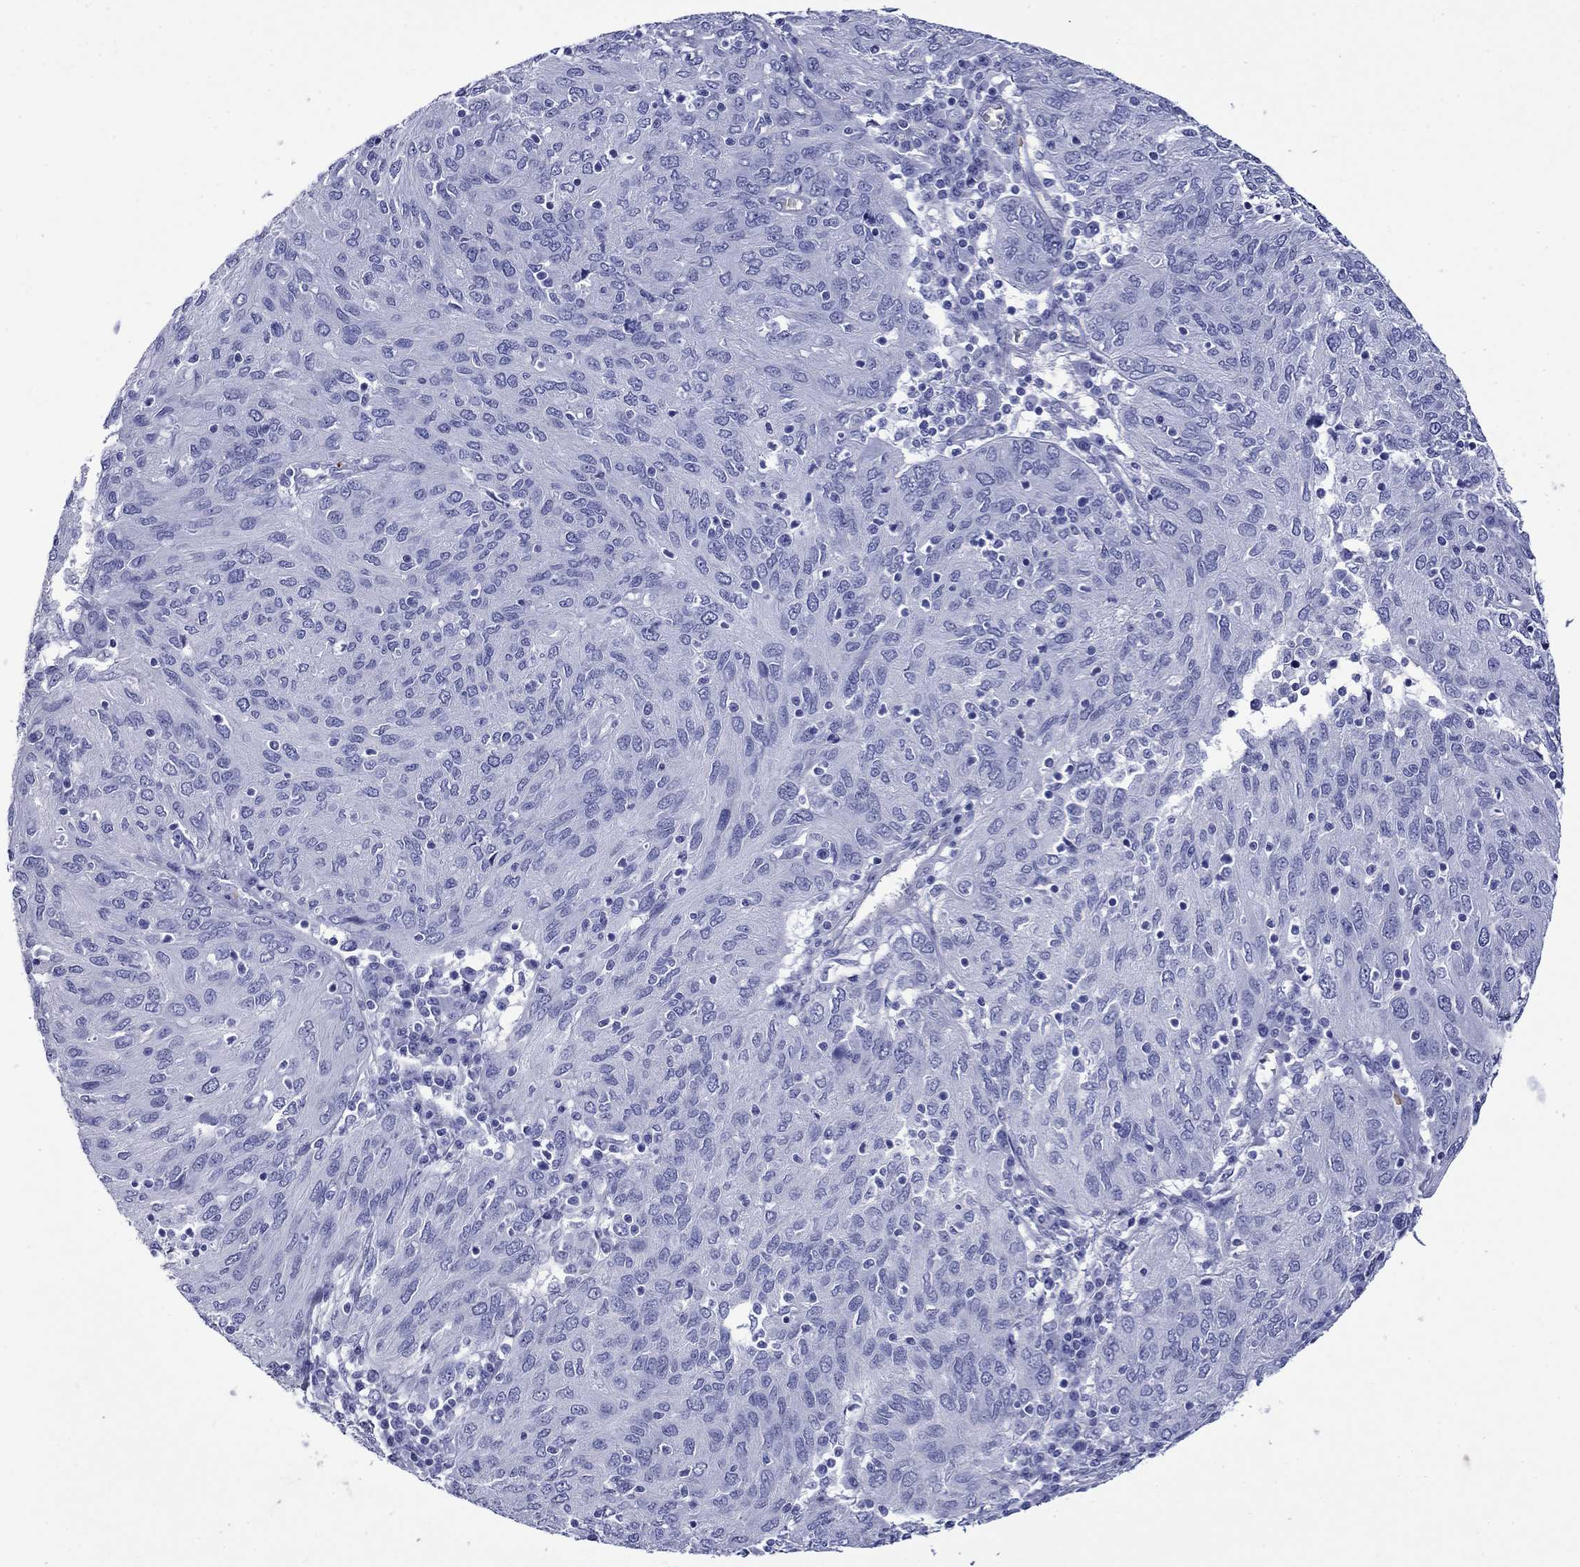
{"staining": {"intensity": "negative", "quantity": "none", "location": "none"}, "tissue": "ovarian cancer", "cell_type": "Tumor cells", "image_type": "cancer", "snomed": [{"axis": "morphology", "description": "Carcinoma, endometroid"}, {"axis": "topography", "description": "Ovary"}], "caption": "High power microscopy photomicrograph of an immunohistochemistry photomicrograph of ovarian cancer, revealing no significant positivity in tumor cells.", "gene": "ROM1", "patient": {"sex": "female", "age": 50}}